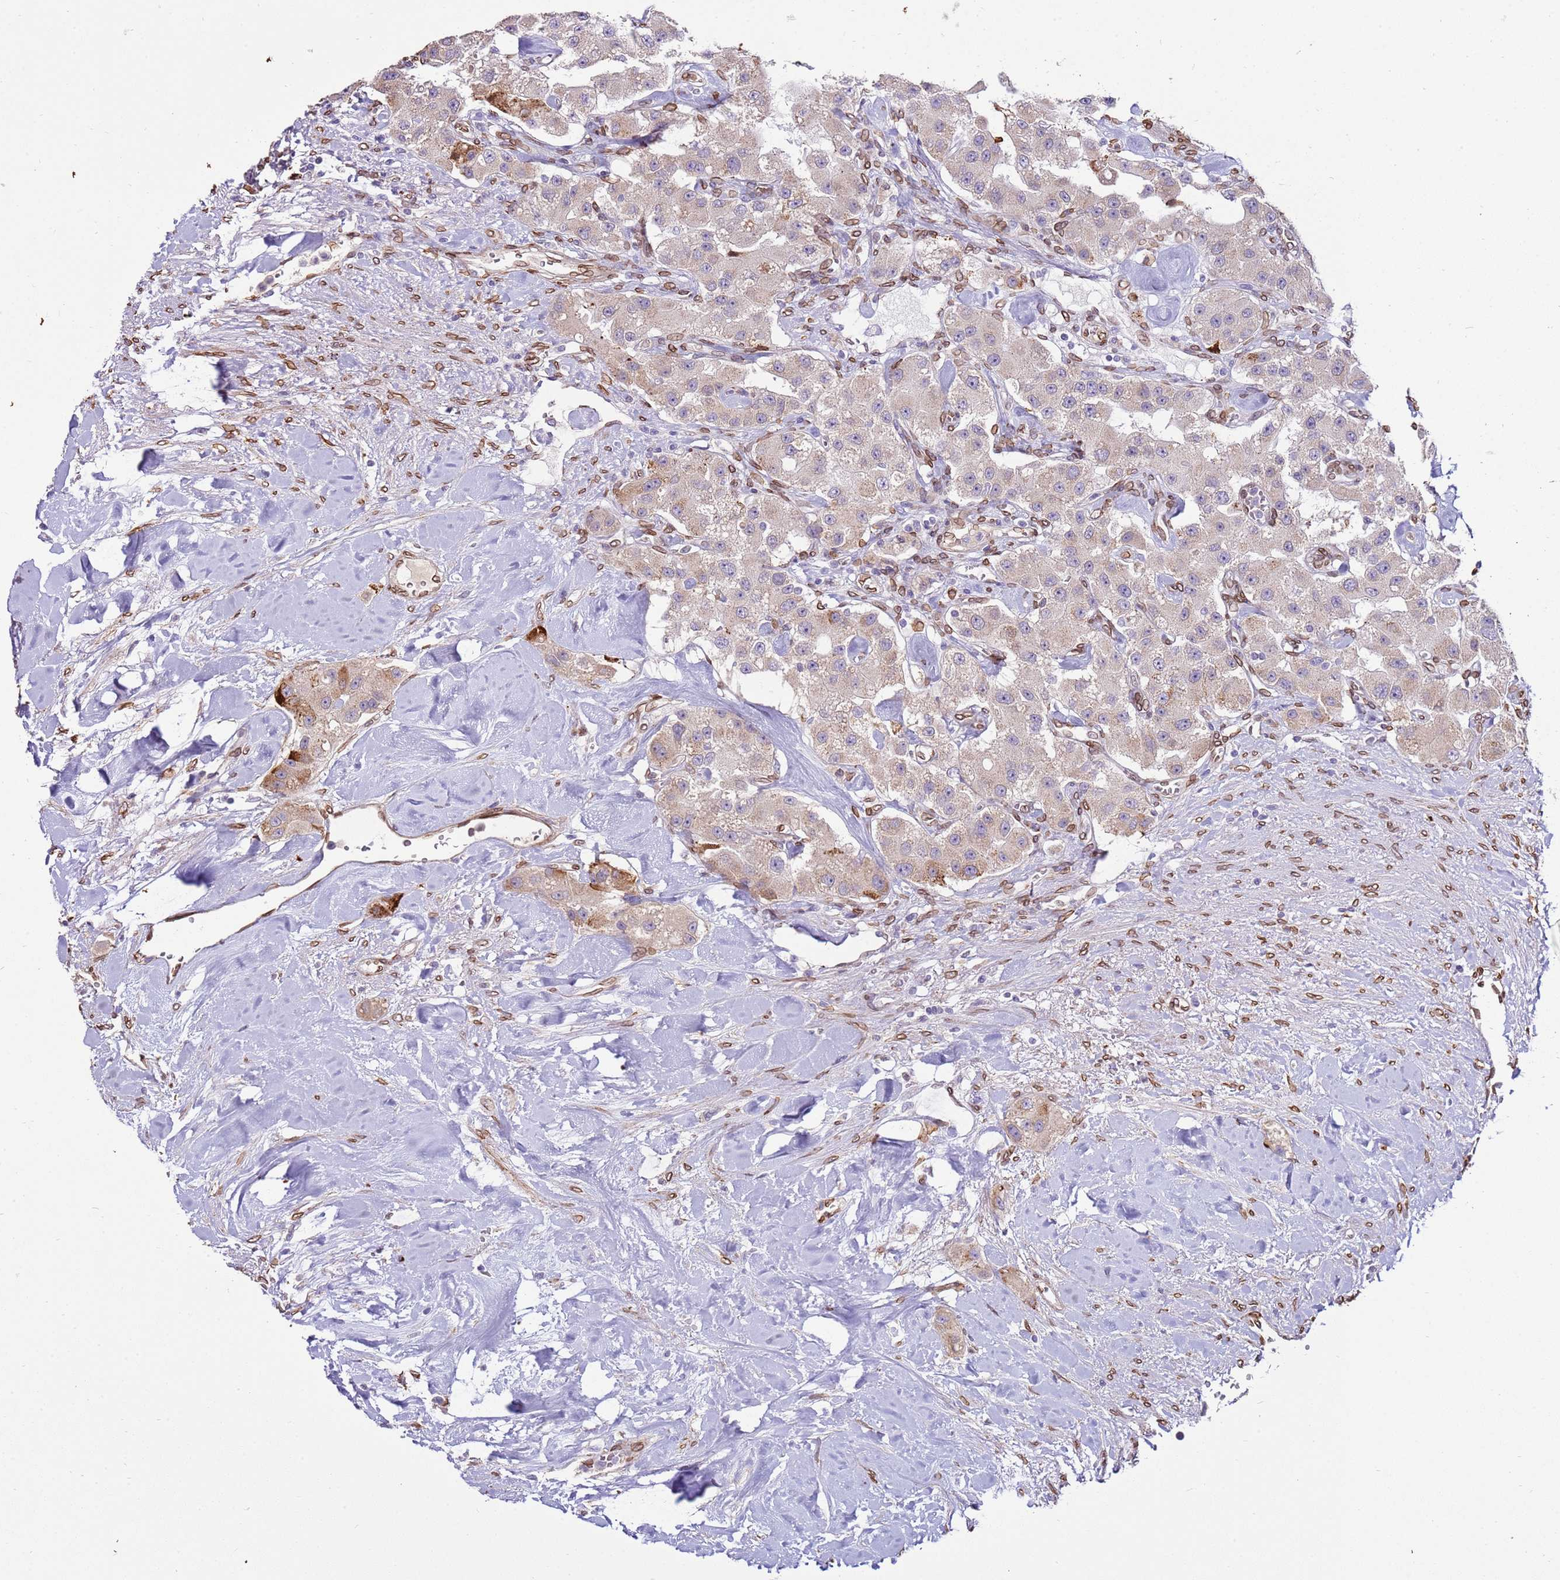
{"staining": {"intensity": "negative", "quantity": "none", "location": "none"}, "tissue": "carcinoid", "cell_type": "Tumor cells", "image_type": "cancer", "snomed": [{"axis": "morphology", "description": "Carcinoid, malignant, NOS"}, {"axis": "topography", "description": "Pancreas"}], "caption": "Carcinoid was stained to show a protein in brown. There is no significant expression in tumor cells.", "gene": "TMEM47", "patient": {"sex": "male", "age": 41}}